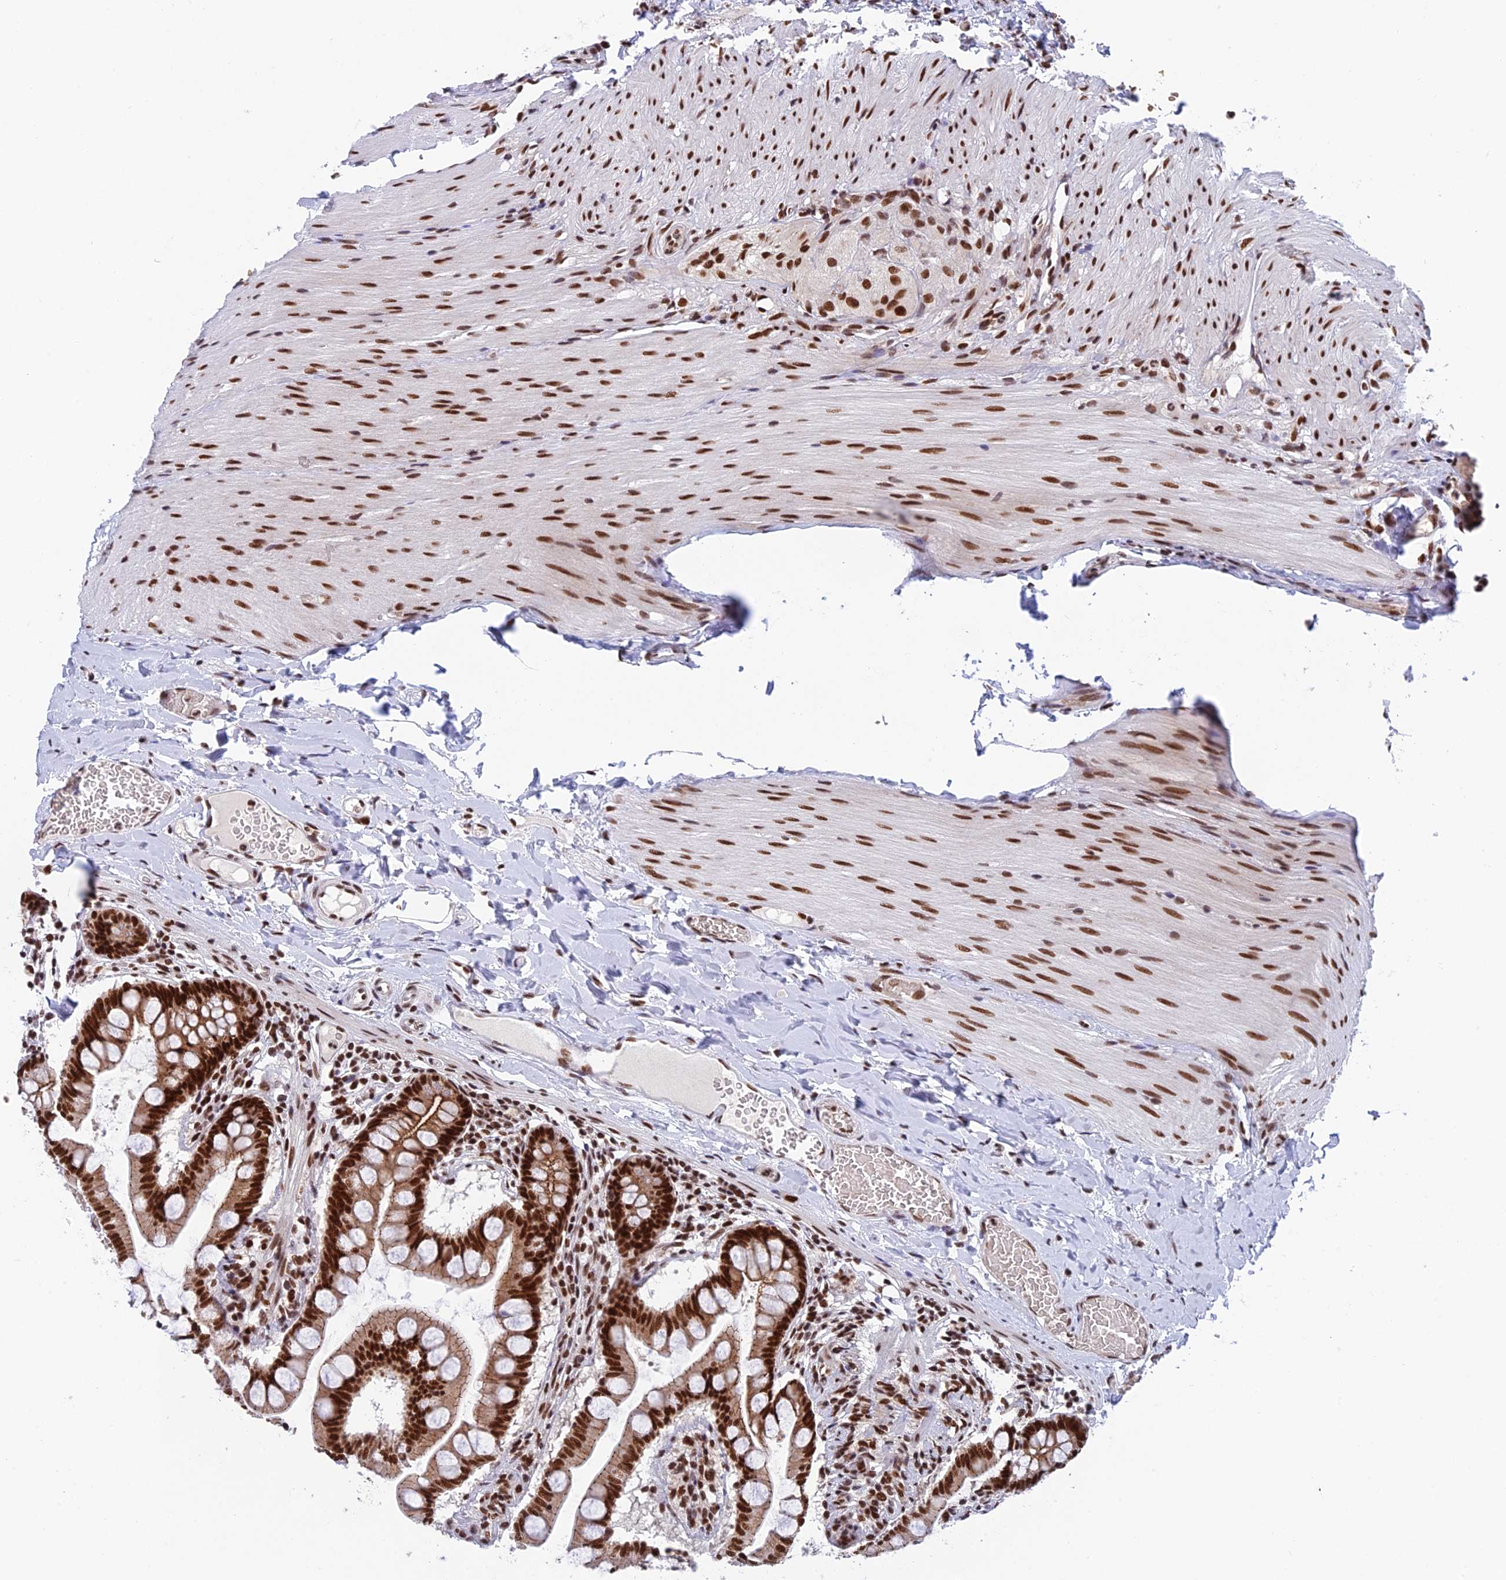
{"staining": {"intensity": "strong", "quantity": ">75%", "location": "nuclear"}, "tissue": "small intestine", "cell_type": "Glandular cells", "image_type": "normal", "snomed": [{"axis": "morphology", "description": "Normal tissue, NOS"}, {"axis": "topography", "description": "Small intestine"}], "caption": "Small intestine was stained to show a protein in brown. There is high levels of strong nuclear expression in about >75% of glandular cells. Immunohistochemistry stains the protein of interest in brown and the nuclei are stained blue.", "gene": "EEF1AKMT3", "patient": {"sex": "male", "age": 41}}